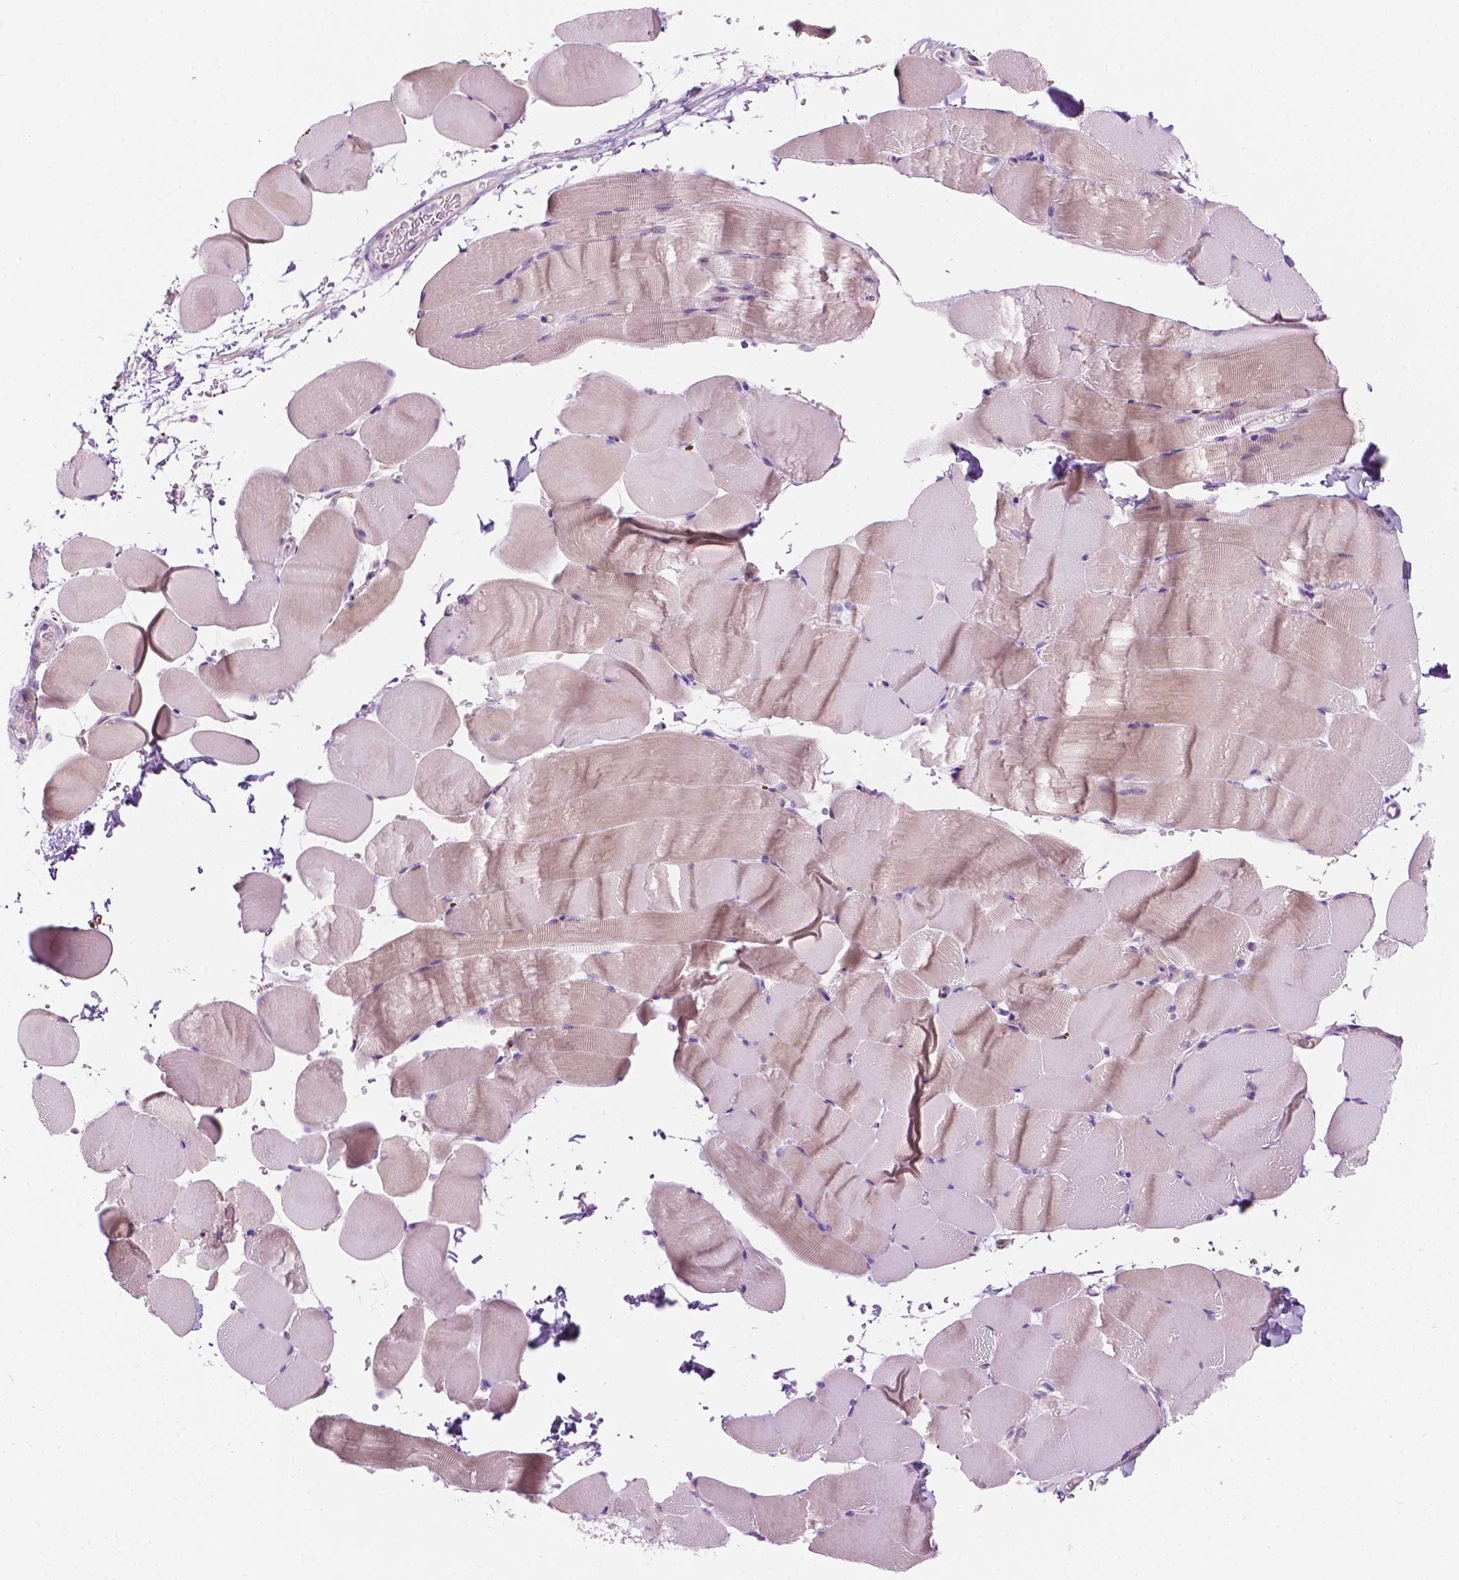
{"staining": {"intensity": "weak", "quantity": "25%-75%", "location": "cytoplasmic/membranous"}, "tissue": "skeletal muscle", "cell_type": "Myocytes", "image_type": "normal", "snomed": [{"axis": "morphology", "description": "Normal tissue, NOS"}, {"axis": "topography", "description": "Skeletal muscle"}], "caption": "Protein staining demonstrates weak cytoplasmic/membranous expression in about 25%-75% of myocytes in normal skeletal muscle. Using DAB (3,3'-diaminobenzidine) (brown) and hematoxylin (blue) stains, captured at high magnification using brightfield microscopy.", "gene": "NOS1AP", "patient": {"sex": "female", "age": 37}}